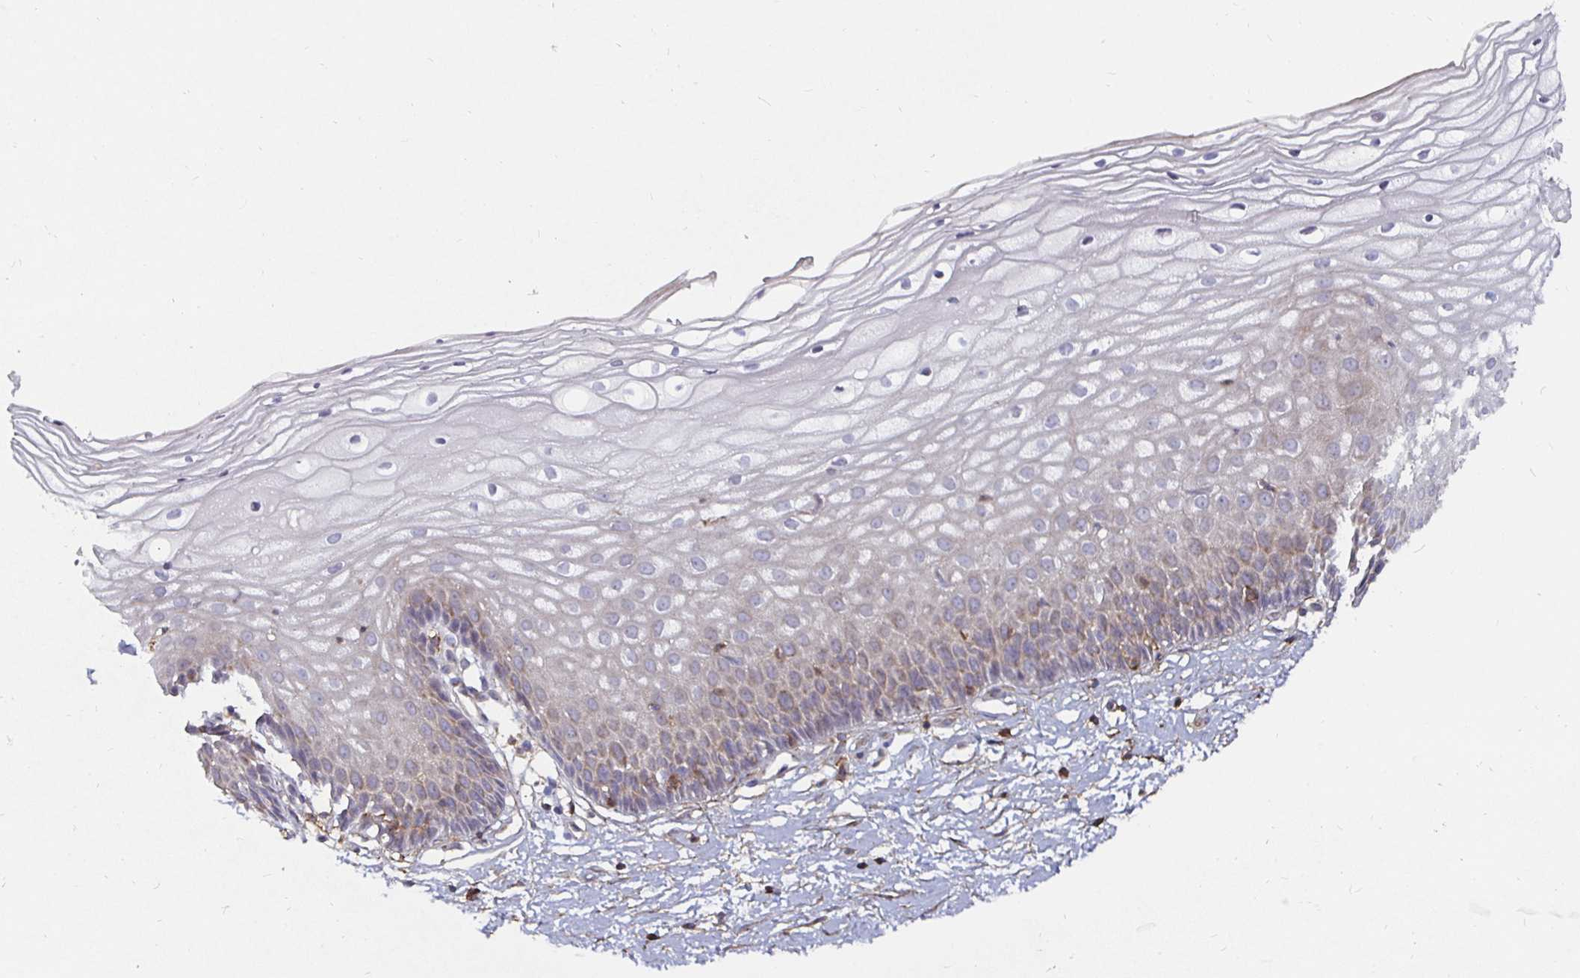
{"staining": {"intensity": "negative", "quantity": "none", "location": "none"}, "tissue": "cervix", "cell_type": "Glandular cells", "image_type": "normal", "snomed": [{"axis": "morphology", "description": "Normal tissue, NOS"}, {"axis": "topography", "description": "Cervix"}], "caption": "This is a micrograph of immunohistochemistry staining of normal cervix, which shows no staining in glandular cells. (Stains: DAB (3,3'-diaminobenzidine) immunohistochemistry with hematoxylin counter stain, Microscopy: brightfield microscopy at high magnification).", "gene": "GJA4", "patient": {"sex": "female", "age": 36}}